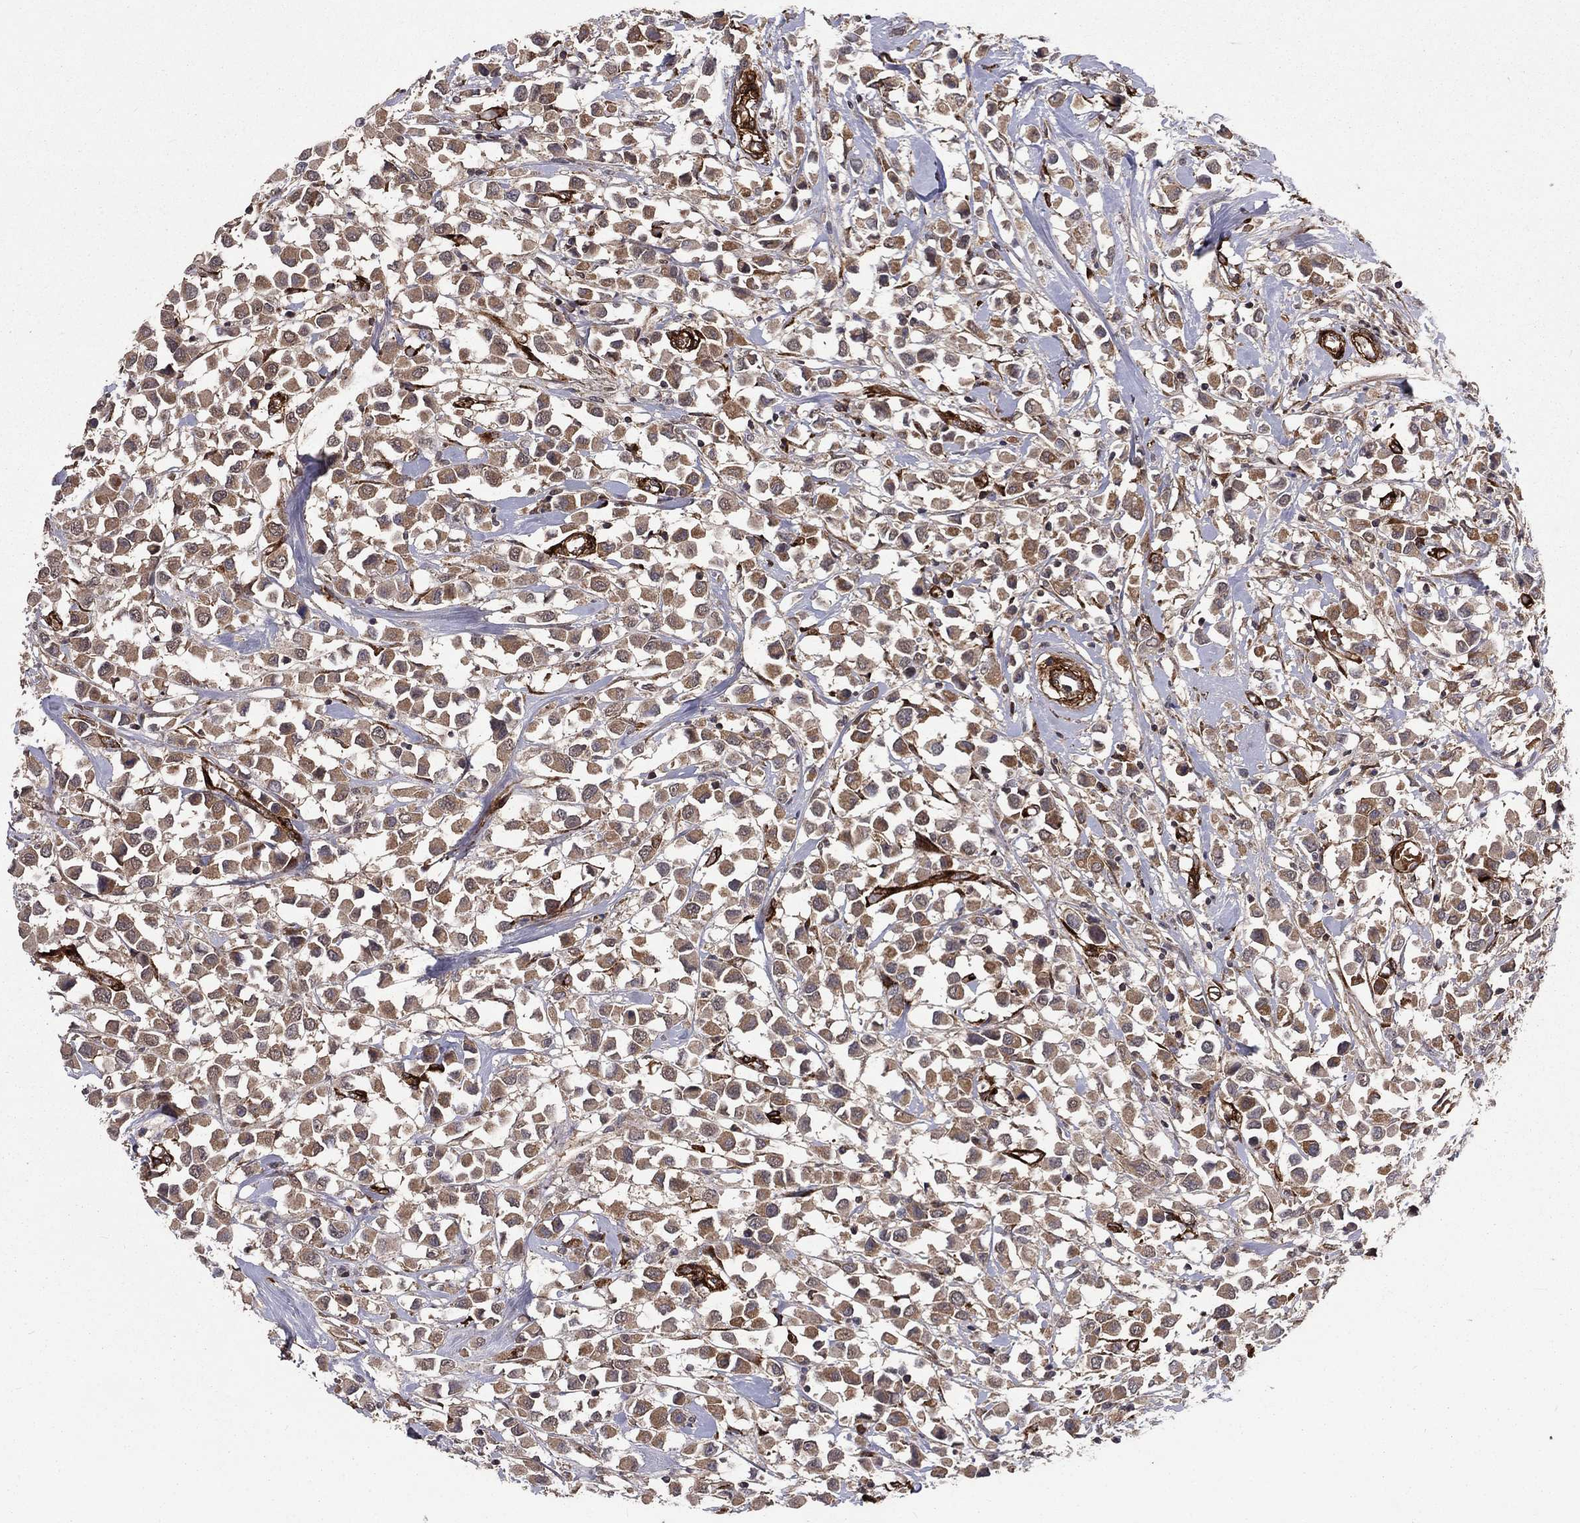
{"staining": {"intensity": "weak", "quantity": ">75%", "location": "cytoplasmic/membranous"}, "tissue": "breast cancer", "cell_type": "Tumor cells", "image_type": "cancer", "snomed": [{"axis": "morphology", "description": "Duct carcinoma"}, {"axis": "topography", "description": "Breast"}], "caption": "Intraductal carcinoma (breast) stained with a brown dye exhibits weak cytoplasmic/membranous positive staining in approximately >75% of tumor cells.", "gene": "COL18A1", "patient": {"sex": "female", "age": 61}}